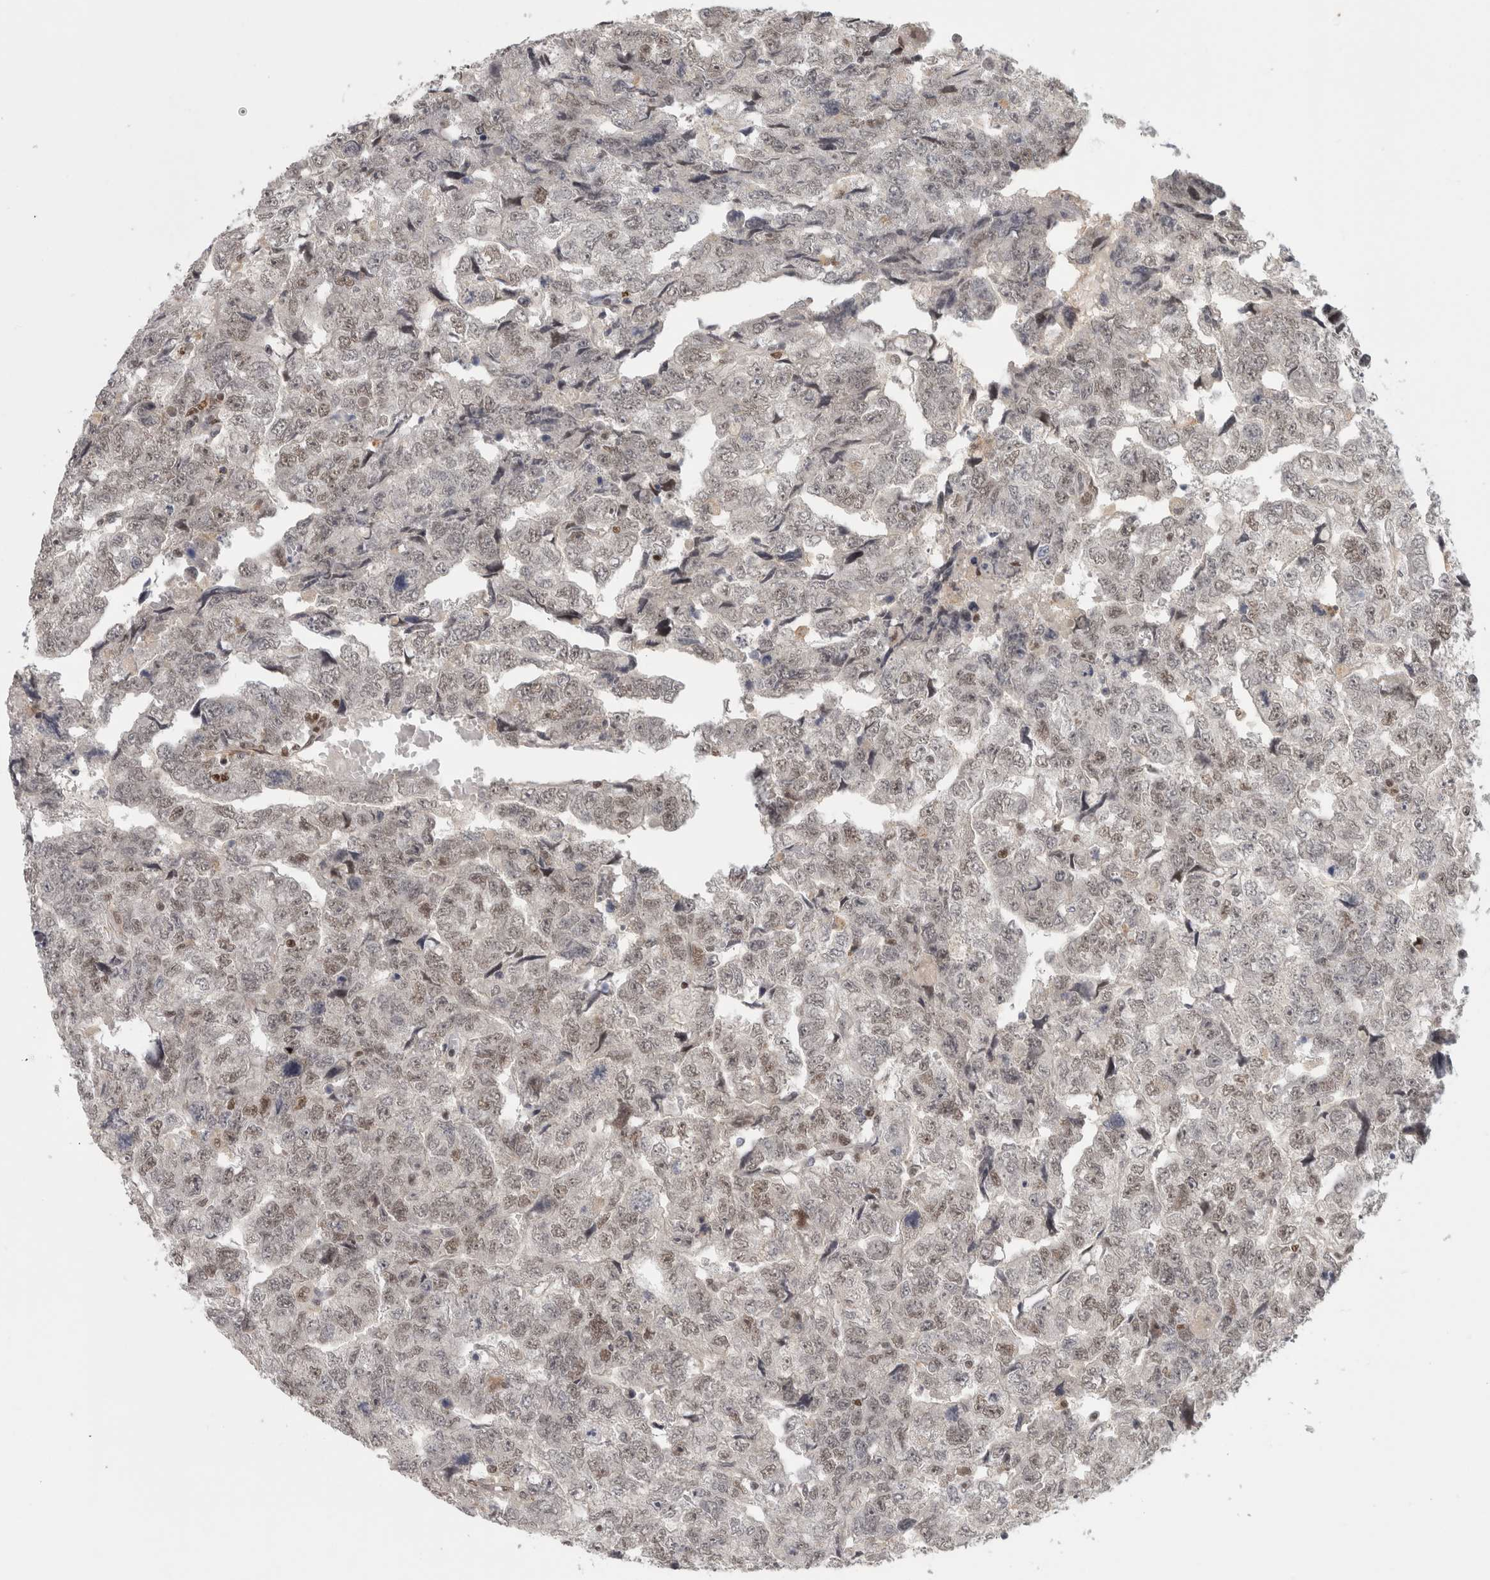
{"staining": {"intensity": "weak", "quantity": "25%-75%", "location": "nuclear"}, "tissue": "testis cancer", "cell_type": "Tumor cells", "image_type": "cancer", "snomed": [{"axis": "morphology", "description": "Carcinoma, Embryonal, NOS"}, {"axis": "topography", "description": "Testis"}], "caption": "Testis embryonal carcinoma stained for a protein demonstrates weak nuclear positivity in tumor cells.", "gene": "SRARP", "patient": {"sex": "male", "age": 36}}